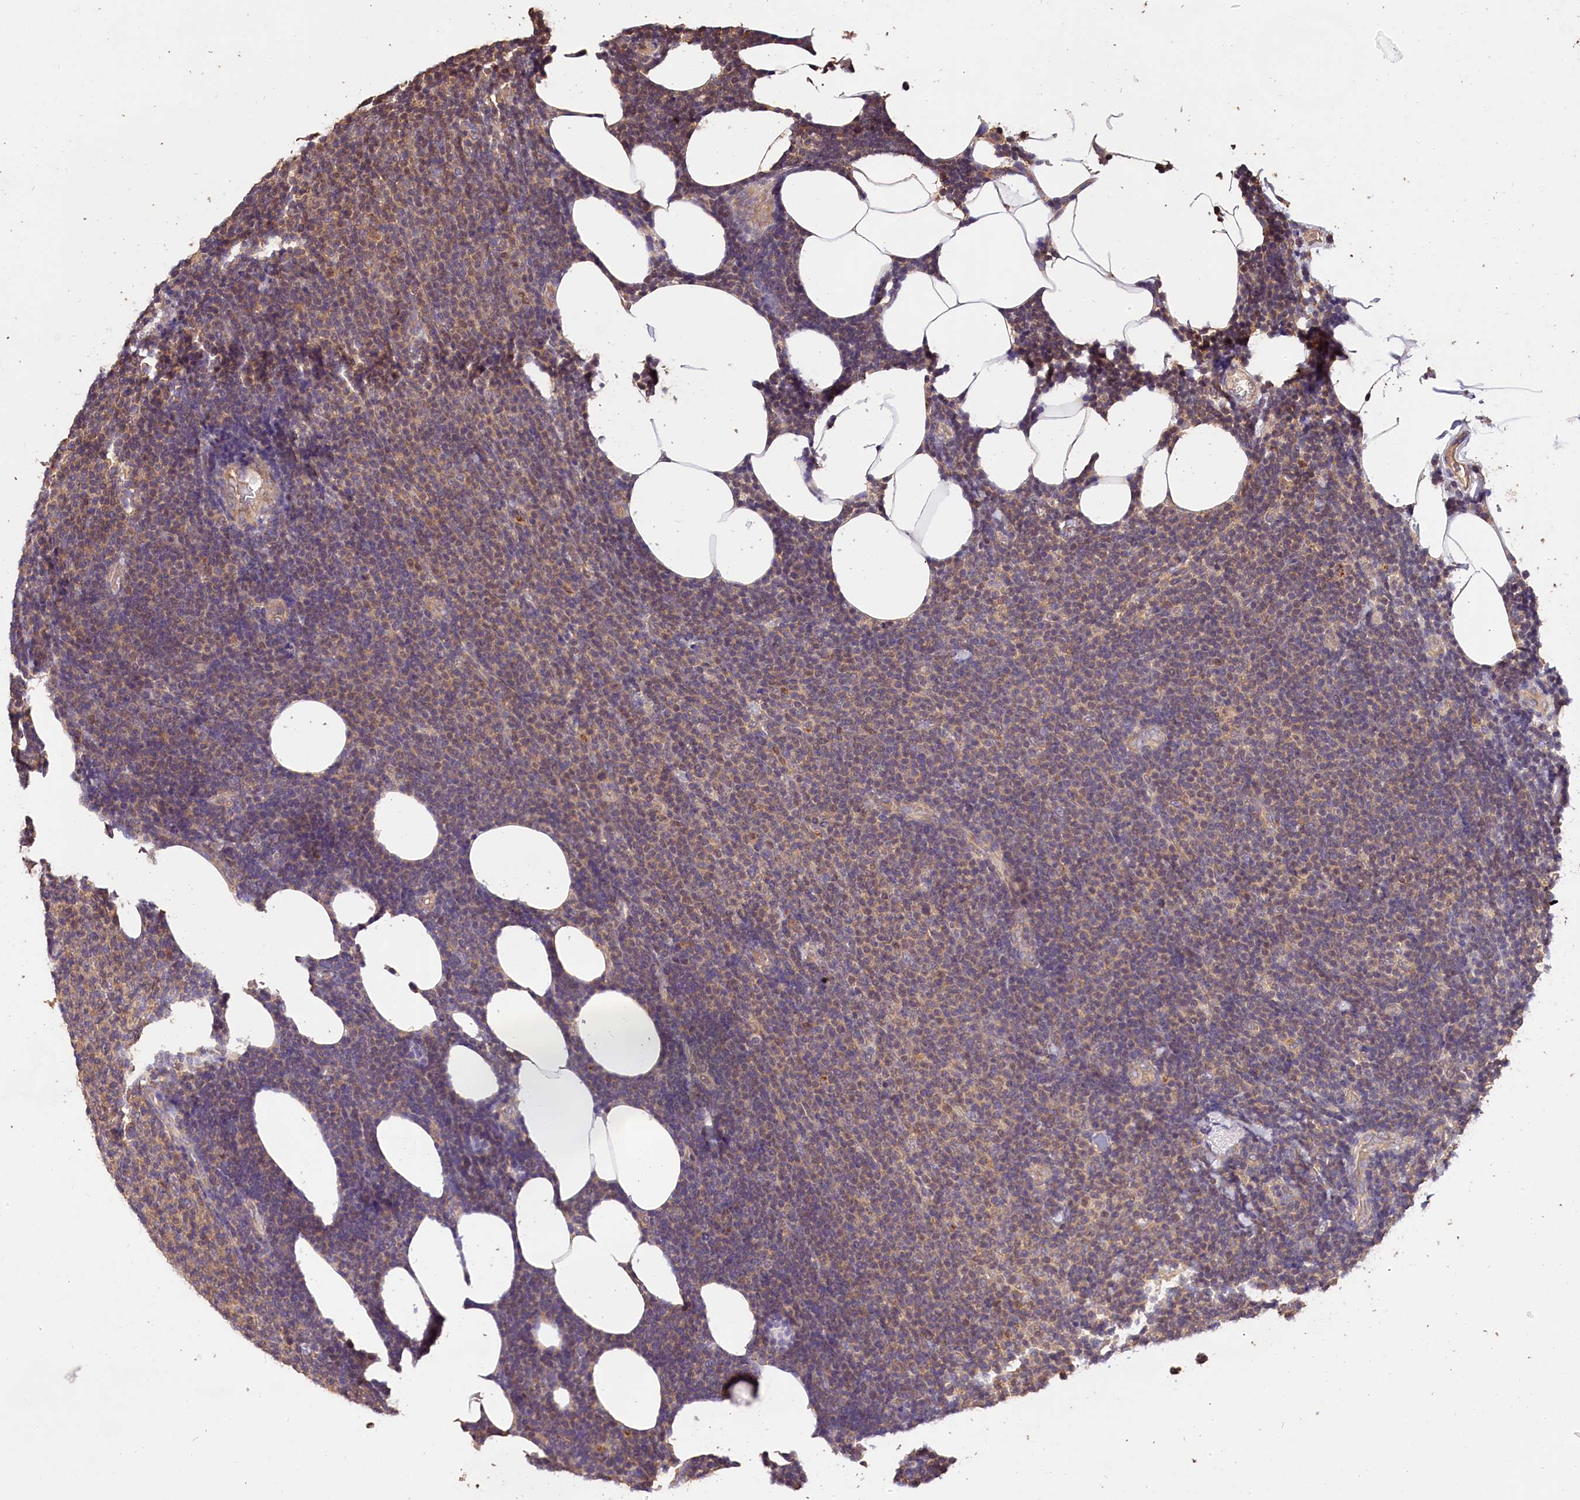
{"staining": {"intensity": "moderate", "quantity": "<25%", "location": "cytoplasmic/membranous"}, "tissue": "lymphoma", "cell_type": "Tumor cells", "image_type": "cancer", "snomed": [{"axis": "morphology", "description": "Malignant lymphoma, non-Hodgkin's type, Low grade"}, {"axis": "topography", "description": "Lymph node"}], "caption": "Human lymphoma stained with a protein marker shows moderate staining in tumor cells.", "gene": "OAS3", "patient": {"sex": "male", "age": 66}}